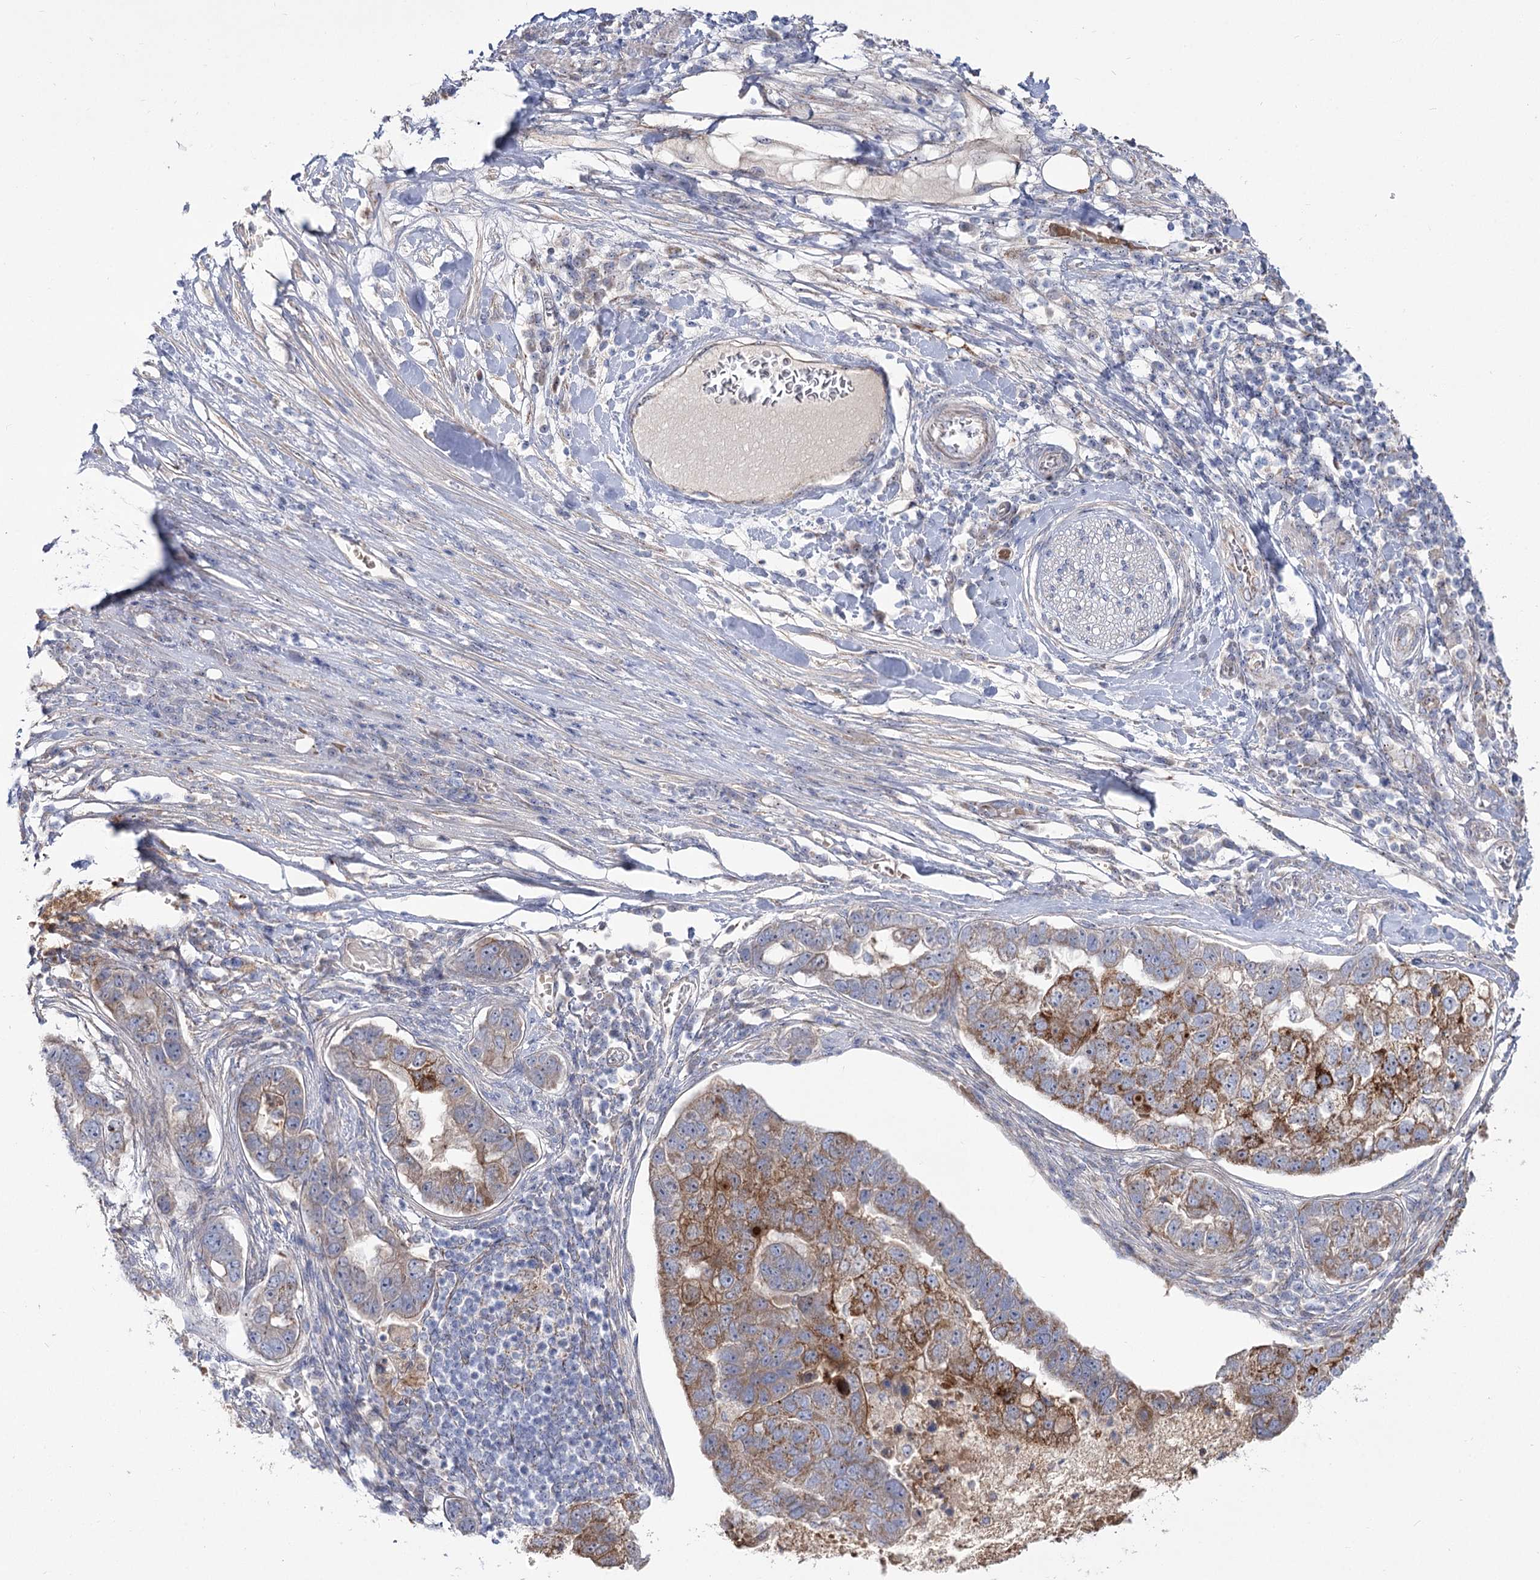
{"staining": {"intensity": "moderate", "quantity": "25%-75%", "location": "cytoplasmic/membranous"}, "tissue": "pancreatic cancer", "cell_type": "Tumor cells", "image_type": "cancer", "snomed": [{"axis": "morphology", "description": "Adenocarcinoma, NOS"}, {"axis": "topography", "description": "Pancreas"}], "caption": "Protein staining by immunohistochemistry exhibits moderate cytoplasmic/membranous positivity in approximately 25%-75% of tumor cells in pancreatic adenocarcinoma.", "gene": "SUOX", "patient": {"sex": "female", "age": 61}}